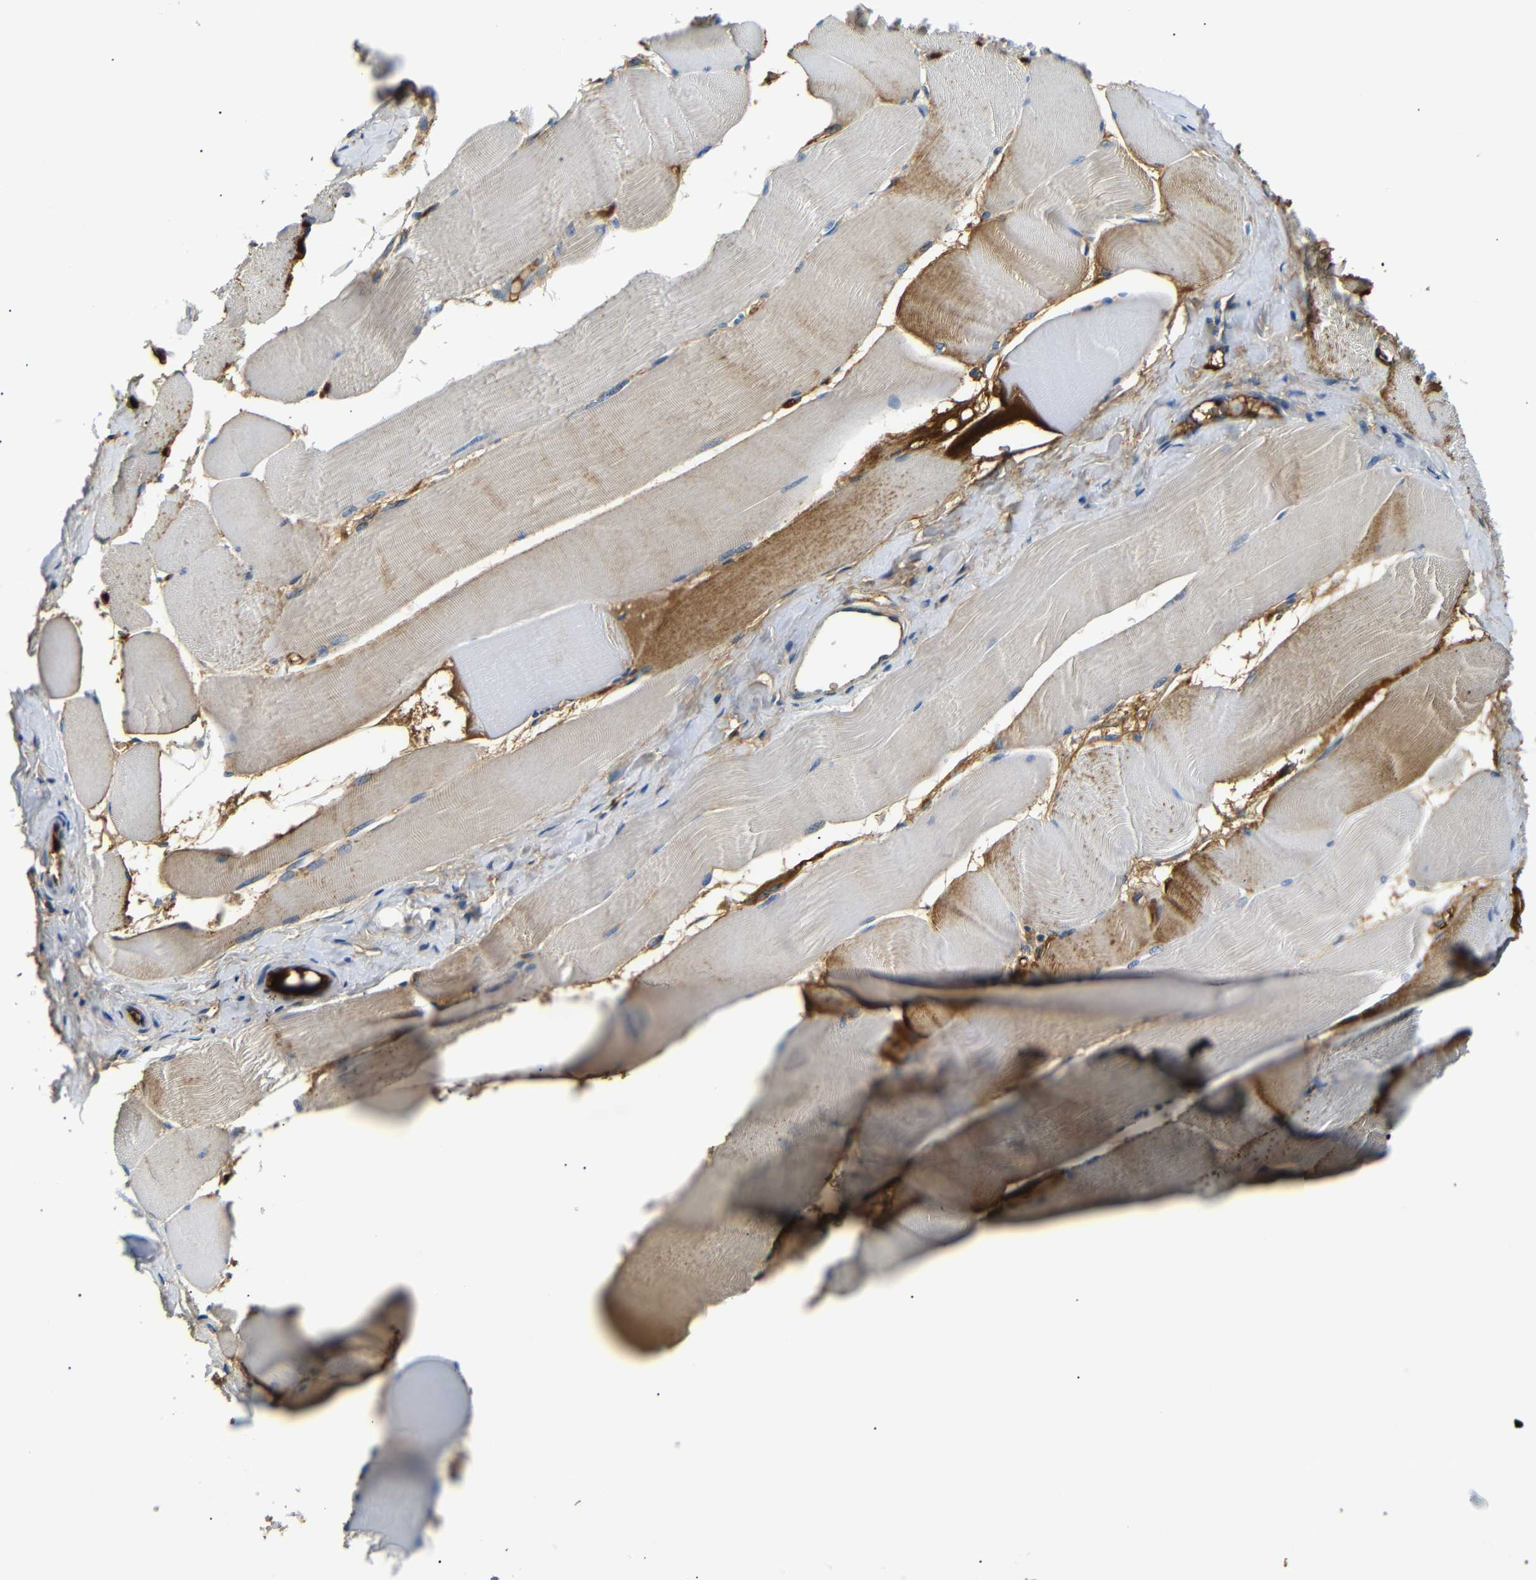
{"staining": {"intensity": "moderate", "quantity": "<25%", "location": "cytoplasmic/membranous"}, "tissue": "skeletal muscle", "cell_type": "Myocytes", "image_type": "normal", "snomed": [{"axis": "morphology", "description": "Normal tissue, NOS"}, {"axis": "morphology", "description": "Squamous cell carcinoma, NOS"}, {"axis": "topography", "description": "Skeletal muscle"}], "caption": "Immunohistochemistry (IHC) (DAB (3,3'-diaminobenzidine)) staining of unremarkable skeletal muscle reveals moderate cytoplasmic/membranous protein staining in approximately <25% of myocytes.", "gene": "LHCGR", "patient": {"sex": "male", "age": 51}}